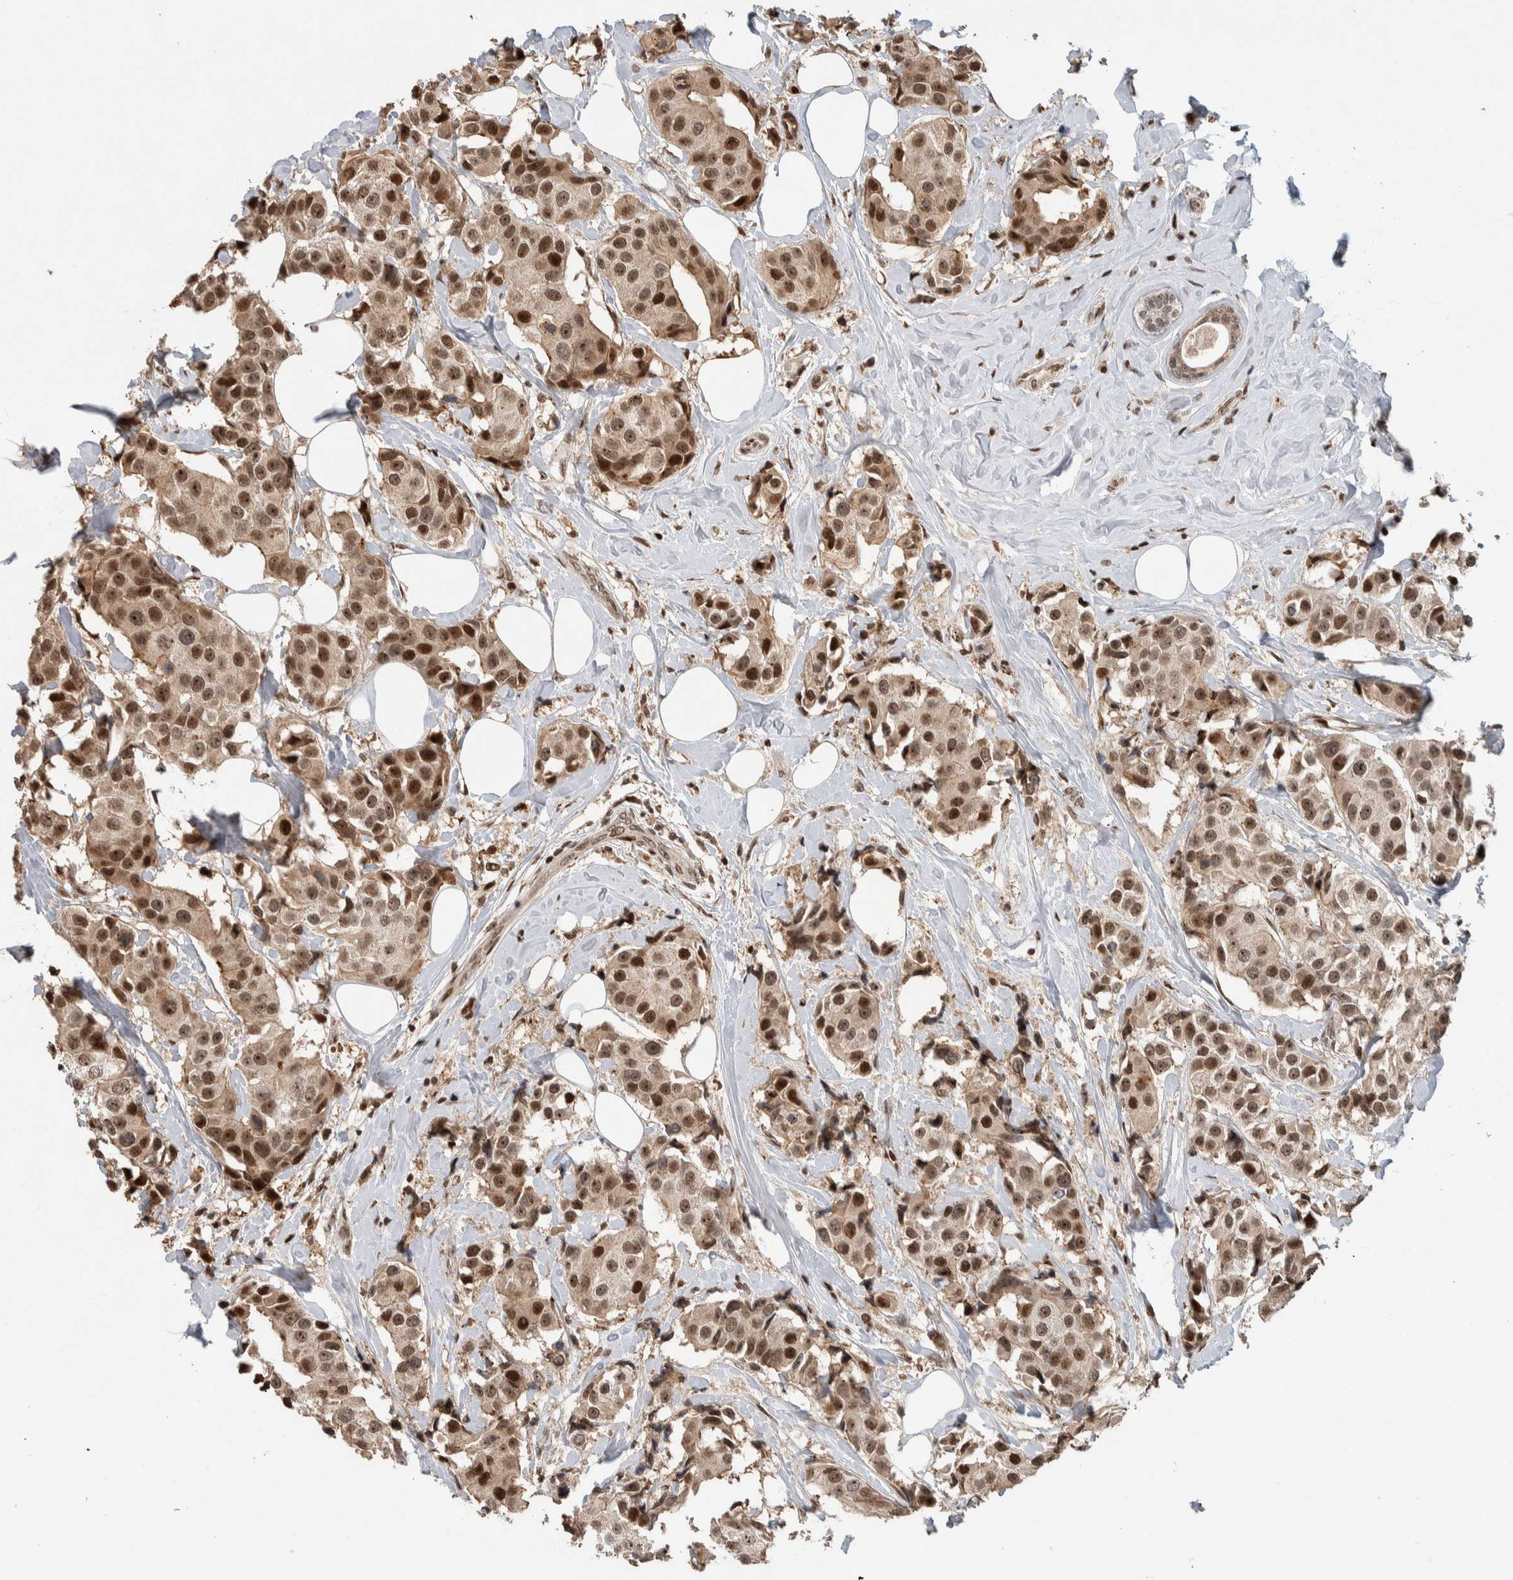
{"staining": {"intensity": "moderate", "quantity": ">75%", "location": "nuclear"}, "tissue": "breast cancer", "cell_type": "Tumor cells", "image_type": "cancer", "snomed": [{"axis": "morphology", "description": "Normal tissue, NOS"}, {"axis": "morphology", "description": "Duct carcinoma"}, {"axis": "topography", "description": "Breast"}], "caption": "A micrograph showing moderate nuclear staining in approximately >75% of tumor cells in breast intraductal carcinoma, as visualized by brown immunohistochemical staining.", "gene": "ZNF521", "patient": {"sex": "female", "age": 39}}